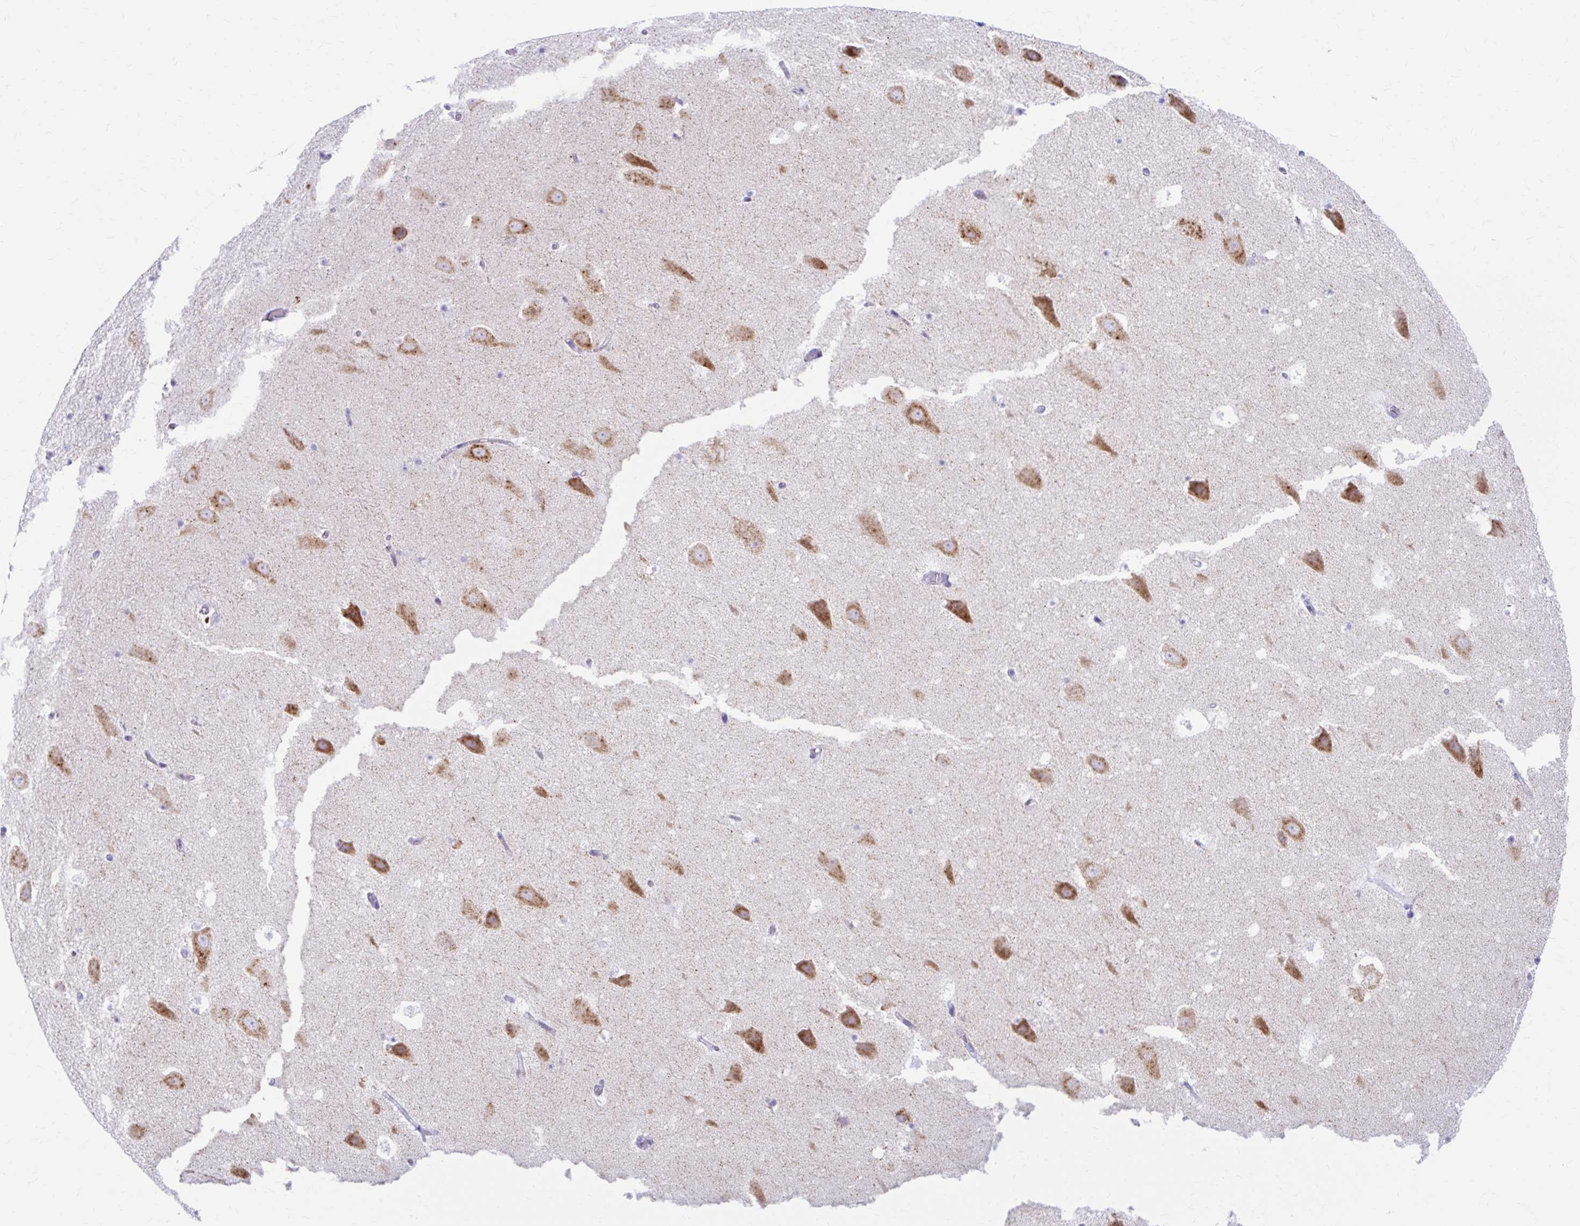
{"staining": {"intensity": "negative", "quantity": "none", "location": "none"}, "tissue": "hippocampus", "cell_type": "Glial cells", "image_type": "normal", "snomed": [{"axis": "morphology", "description": "Normal tissue, NOS"}, {"axis": "topography", "description": "Hippocampus"}], "caption": "Immunohistochemistry (IHC) photomicrograph of unremarkable hippocampus stained for a protein (brown), which reveals no expression in glial cells.", "gene": "NSG2", "patient": {"sex": "female", "age": 42}}